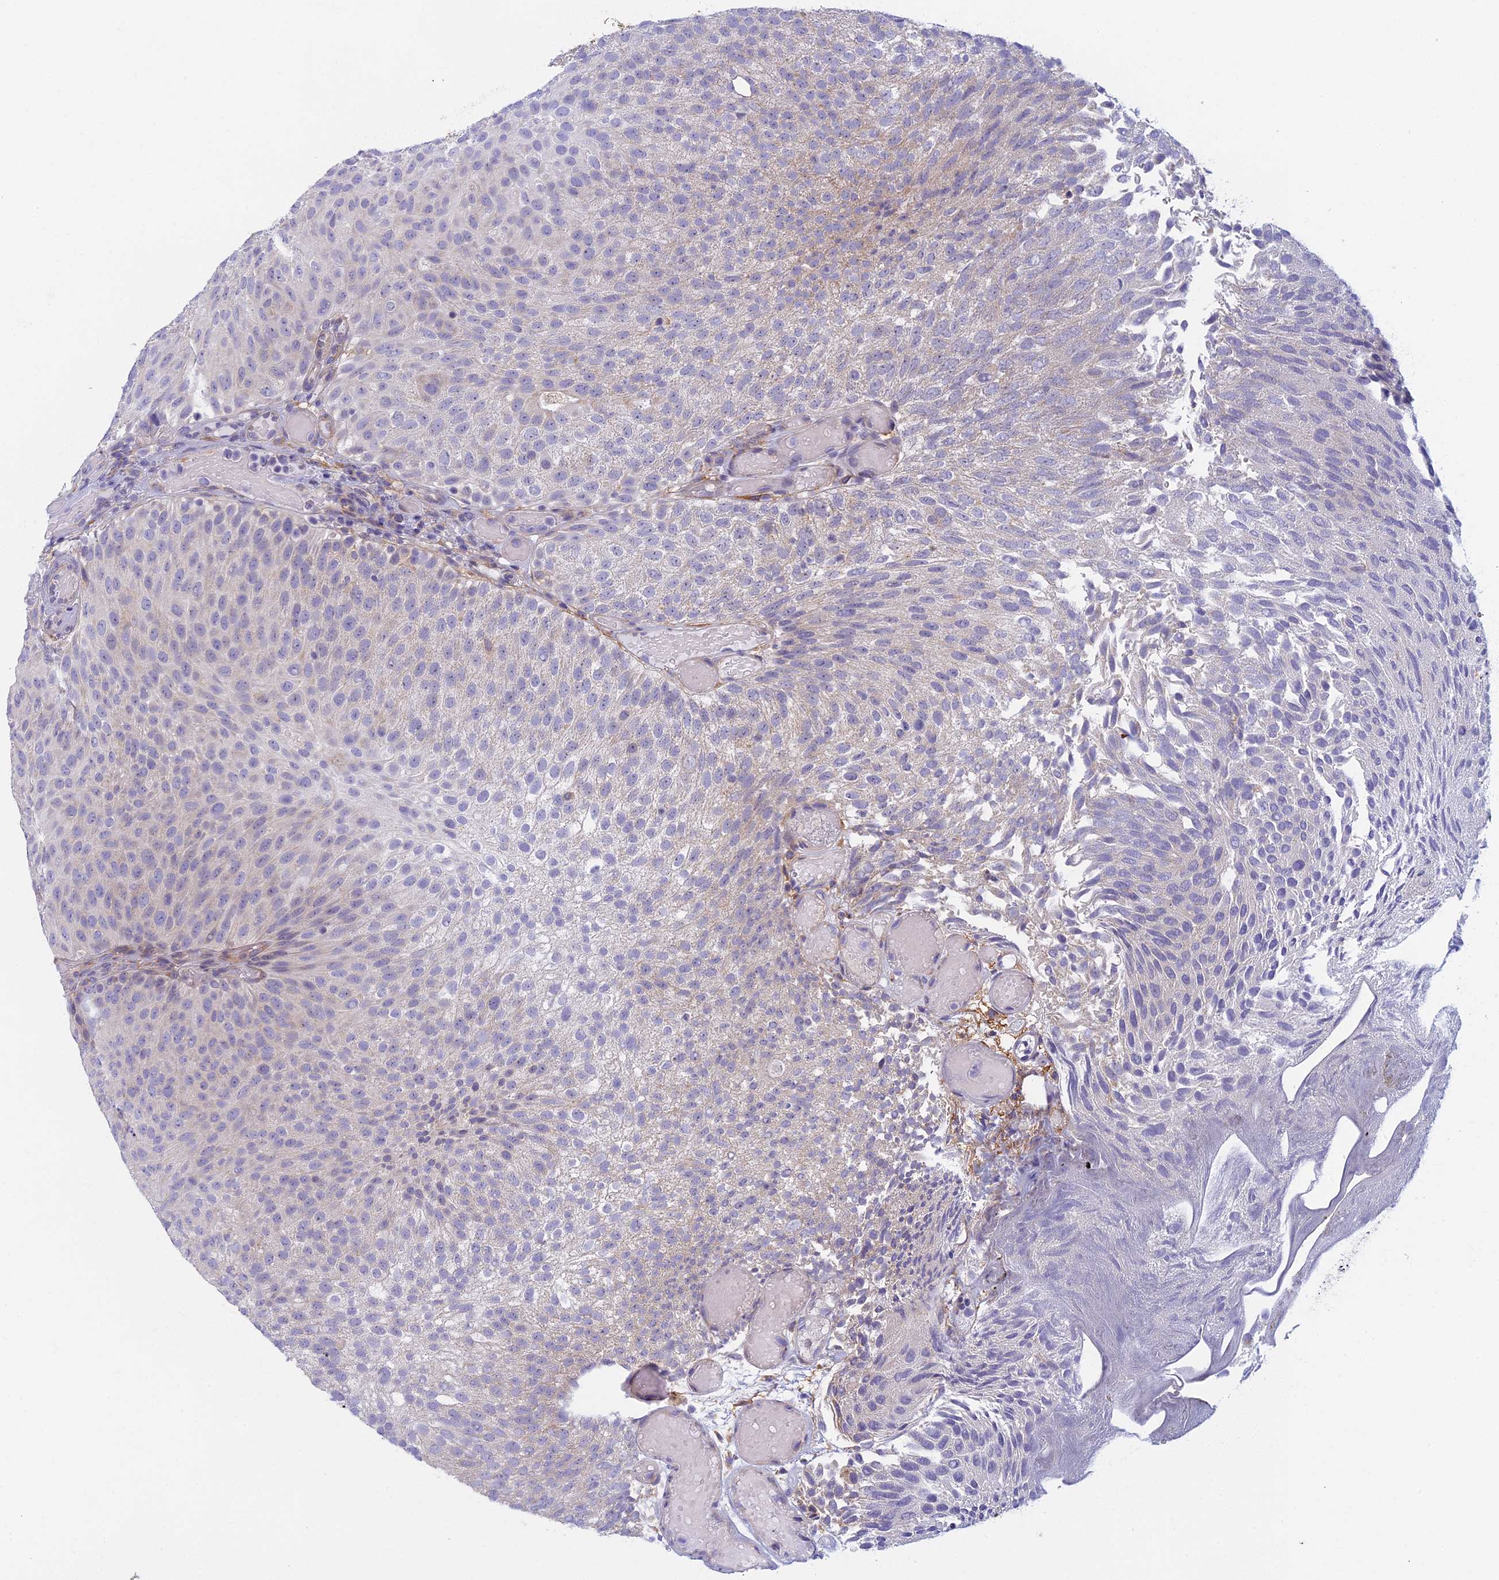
{"staining": {"intensity": "negative", "quantity": "none", "location": "none"}, "tissue": "urothelial cancer", "cell_type": "Tumor cells", "image_type": "cancer", "snomed": [{"axis": "morphology", "description": "Urothelial carcinoma, Low grade"}, {"axis": "topography", "description": "Urinary bladder"}], "caption": "High magnification brightfield microscopy of urothelial carcinoma (low-grade) stained with DAB (3,3'-diaminobenzidine) (brown) and counterstained with hematoxylin (blue): tumor cells show no significant expression.", "gene": "DDX51", "patient": {"sex": "male", "age": 78}}